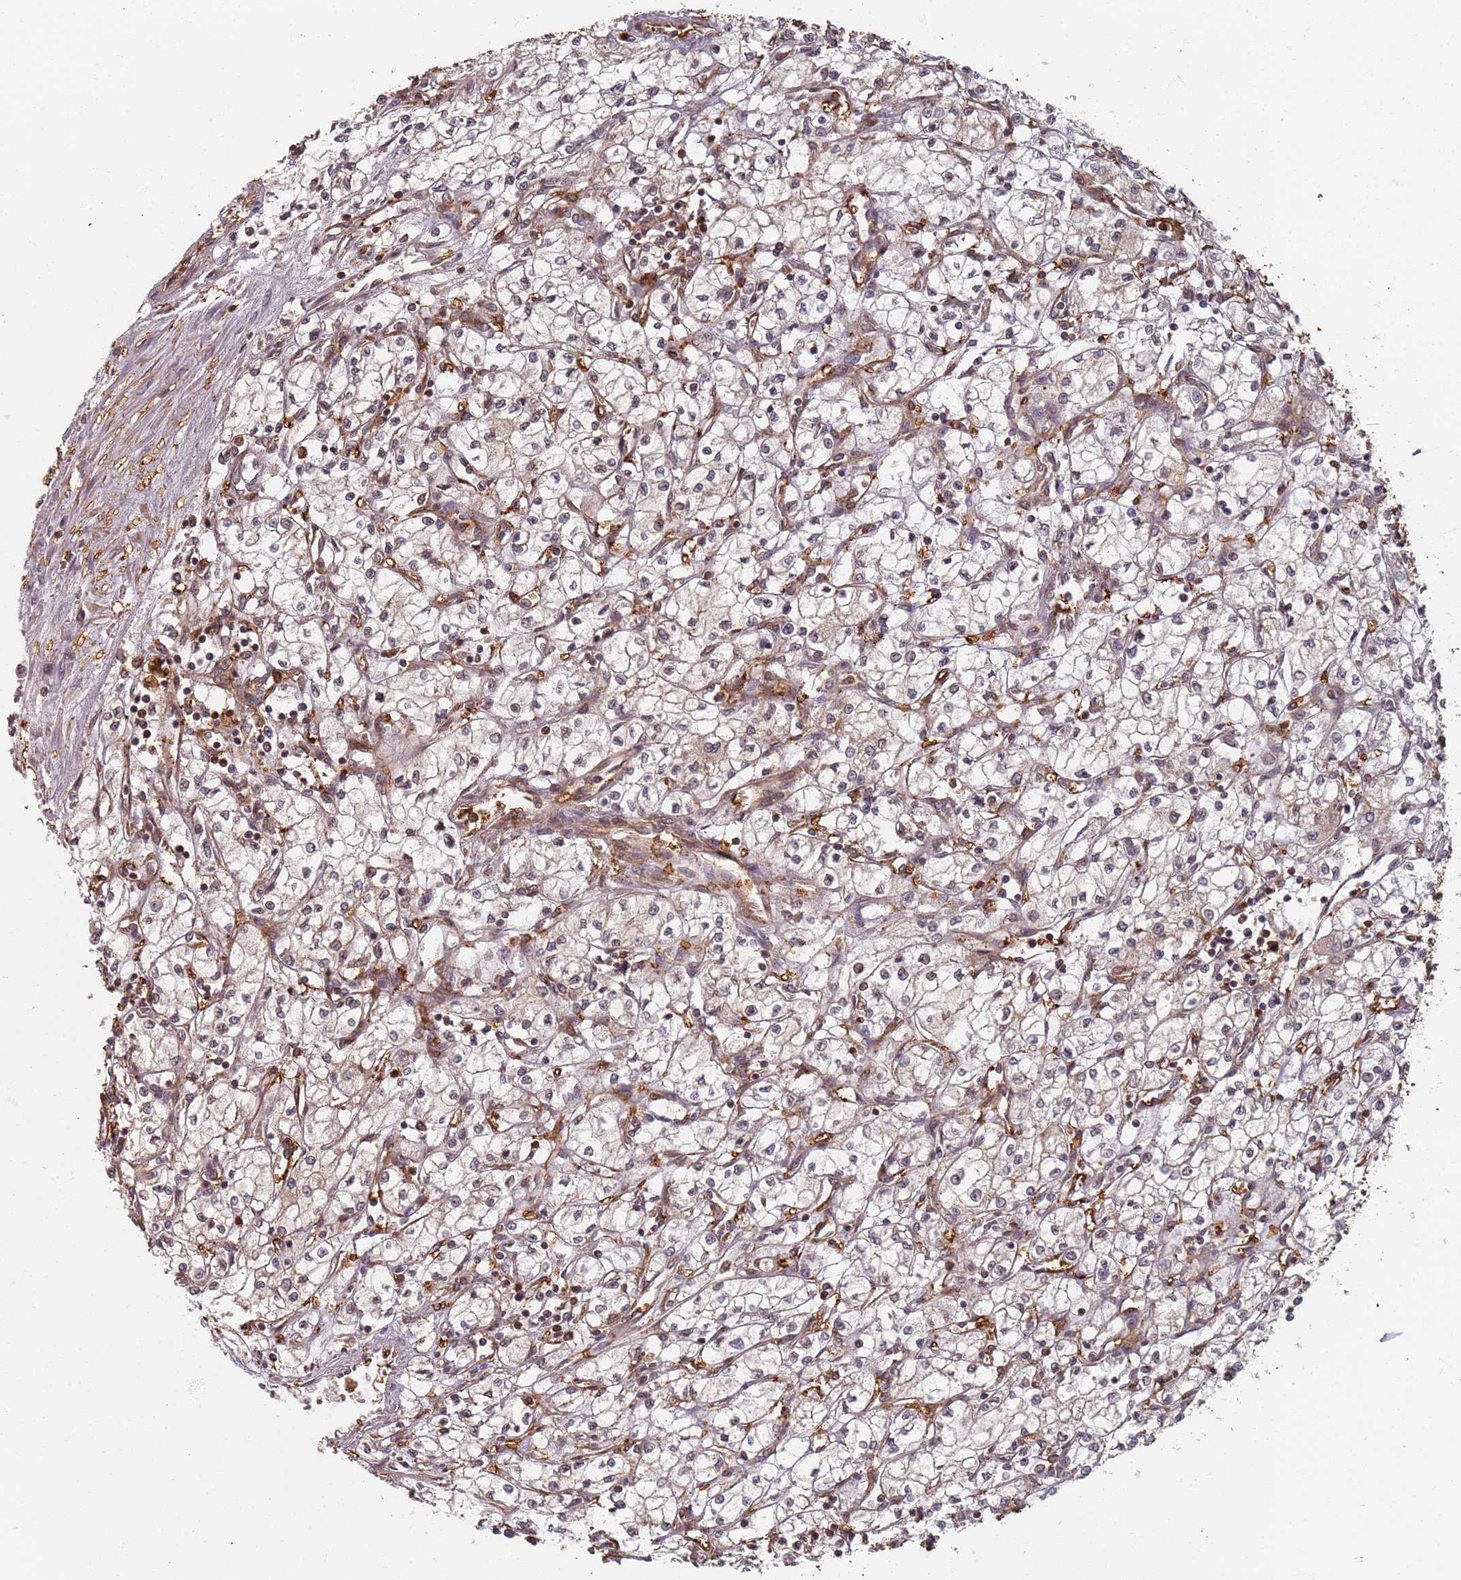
{"staining": {"intensity": "moderate", "quantity": "<25%", "location": "nuclear"}, "tissue": "renal cancer", "cell_type": "Tumor cells", "image_type": "cancer", "snomed": [{"axis": "morphology", "description": "Adenocarcinoma, NOS"}, {"axis": "topography", "description": "Kidney"}], "caption": "DAB immunohistochemical staining of human adenocarcinoma (renal) displays moderate nuclear protein expression in approximately <25% of tumor cells. (DAB (3,3'-diaminobenzidine) IHC with brightfield microscopy, high magnification).", "gene": "SDCCAG8", "patient": {"sex": "male", "age": 59}}